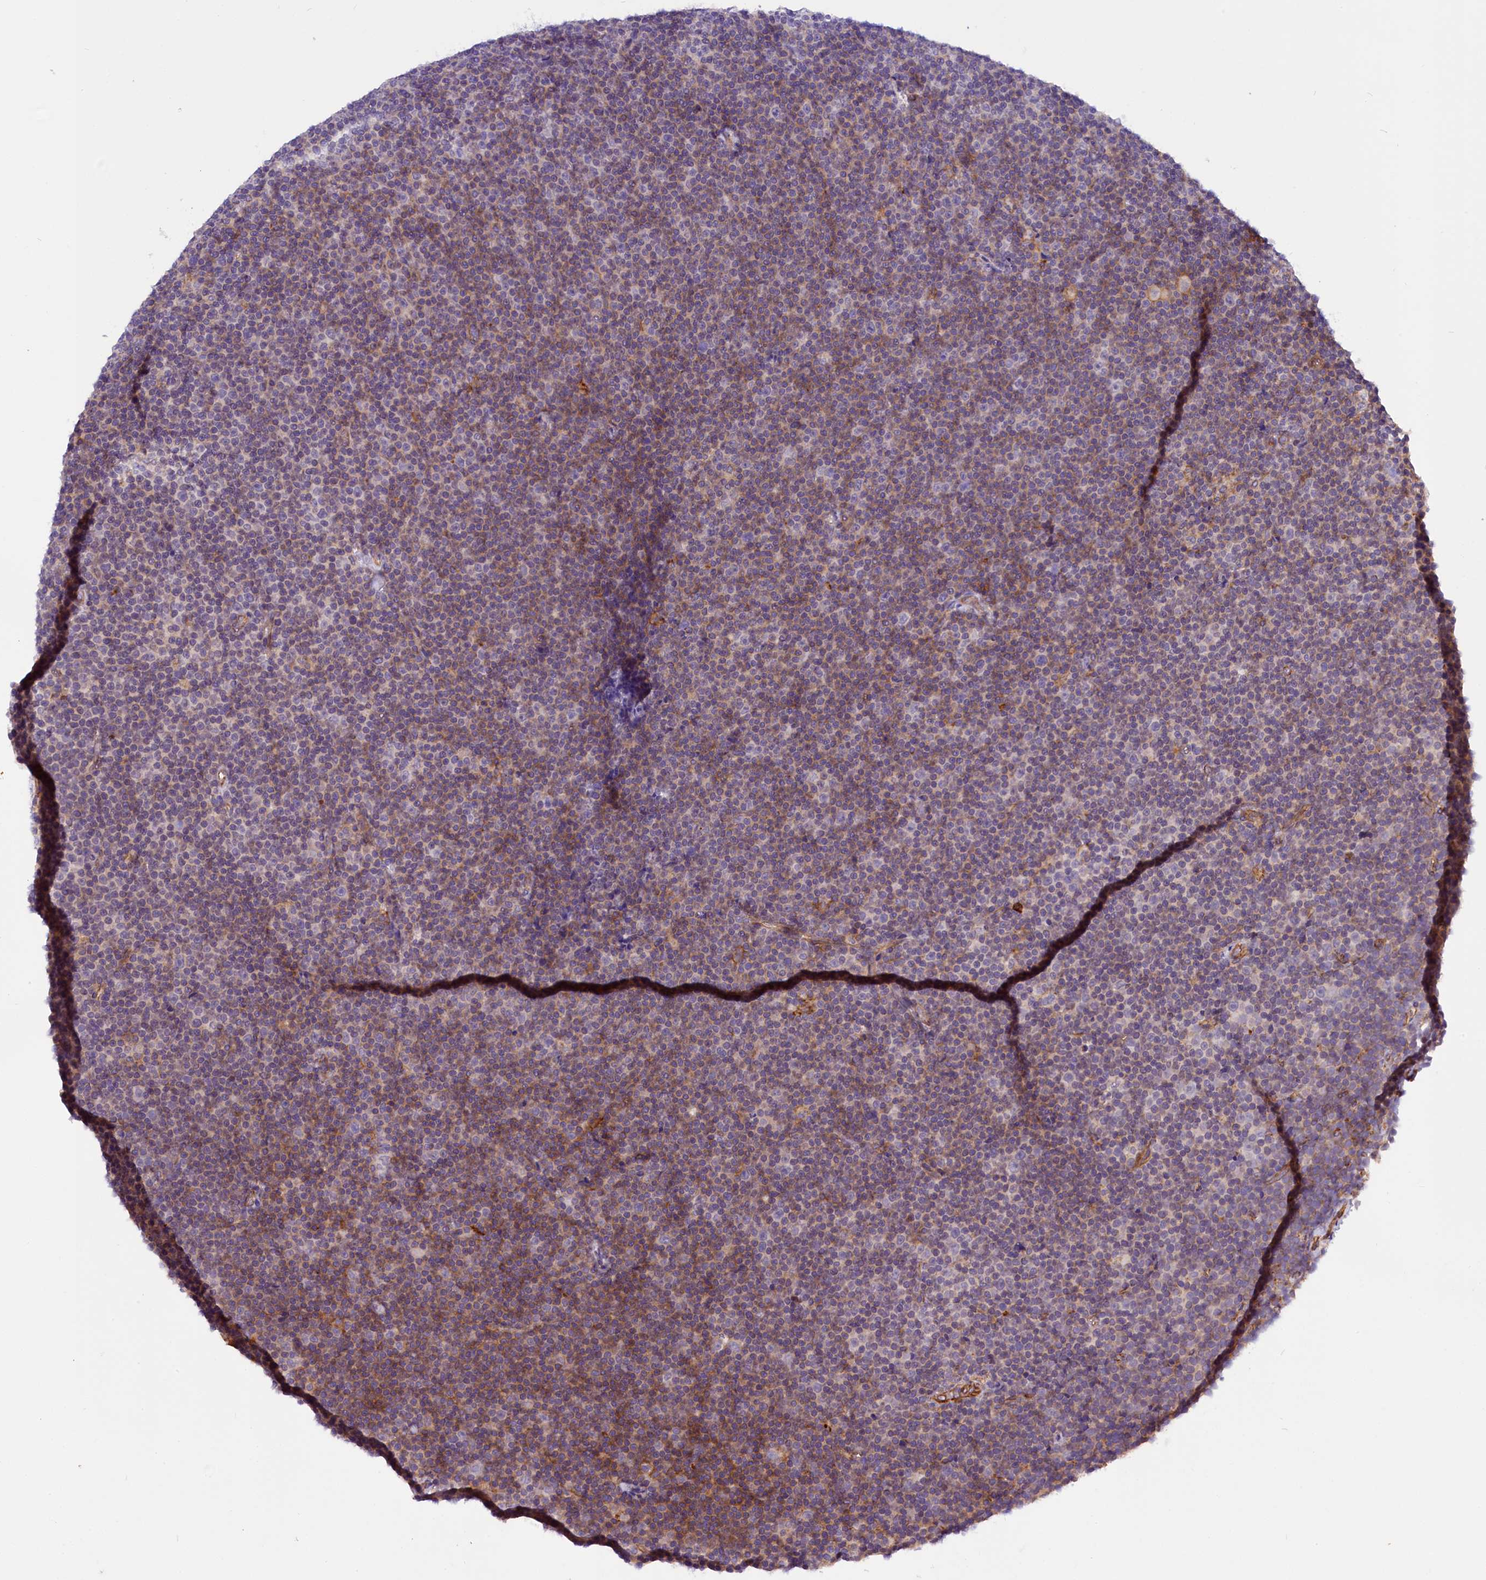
{"staining": {"intensity": "weak", "quantity": "25%-75%", "location": "cytoplasmic/membranous"}, "tissue": "lymphoma", "cell_type": "Tumor cells", "image_type": "cancer", "snomed": [{"axis": "morphology", "description": "Malignant lymphoma, non-Hodgkin's type, Low grade"}, {"axis": "topography", "description": "Lymph node"}], "caption": "Immunohistochemical staining of human lymphoma displays low levels of weak cytoplasmic/membranous protein staining in about 25%-75% of tumor cells.", "gene": "MED20", "patient": {"sex": "female", "age": 67}}